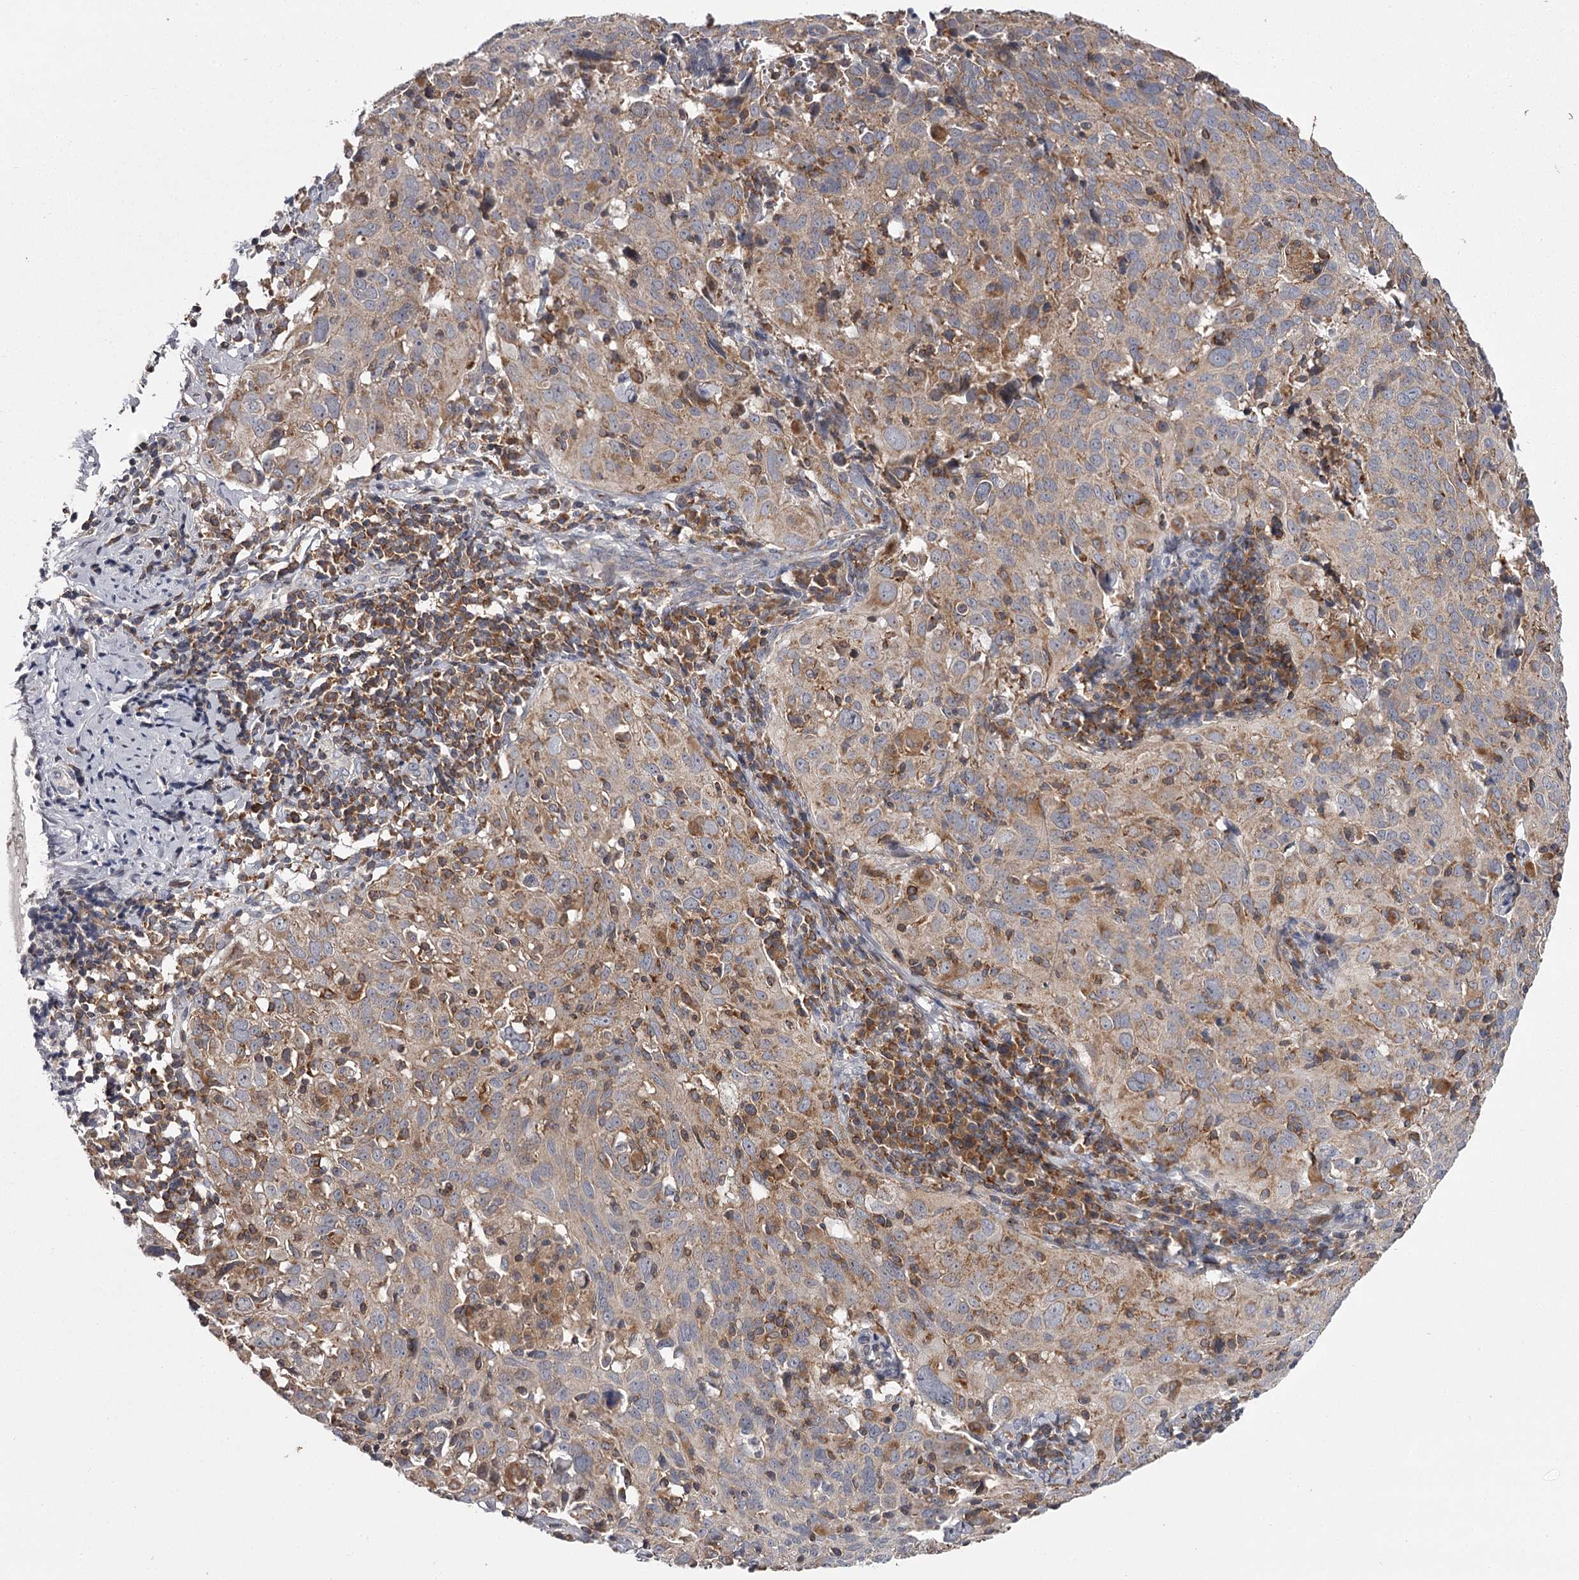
{"staining": {"intensity": "weak", "quantity": "<25%", "location": "cytoplasmic/membranous"}, "tissue": "cervical cancer", "cell_type": "Tumor cells", "image_type": "cancer", "snomed": [{"axis": "morphology", "description": "Squamous cell carcinoma, NOS"}, {"axis": "topography", "description": "Cervix"}], "caption": "IHC micrograph of human cervical cancer stained for a protein (brown), which displays no expression in tumor cells.", "gene": "RASSF6", "patient": {"sex": "female", "age": 31}}